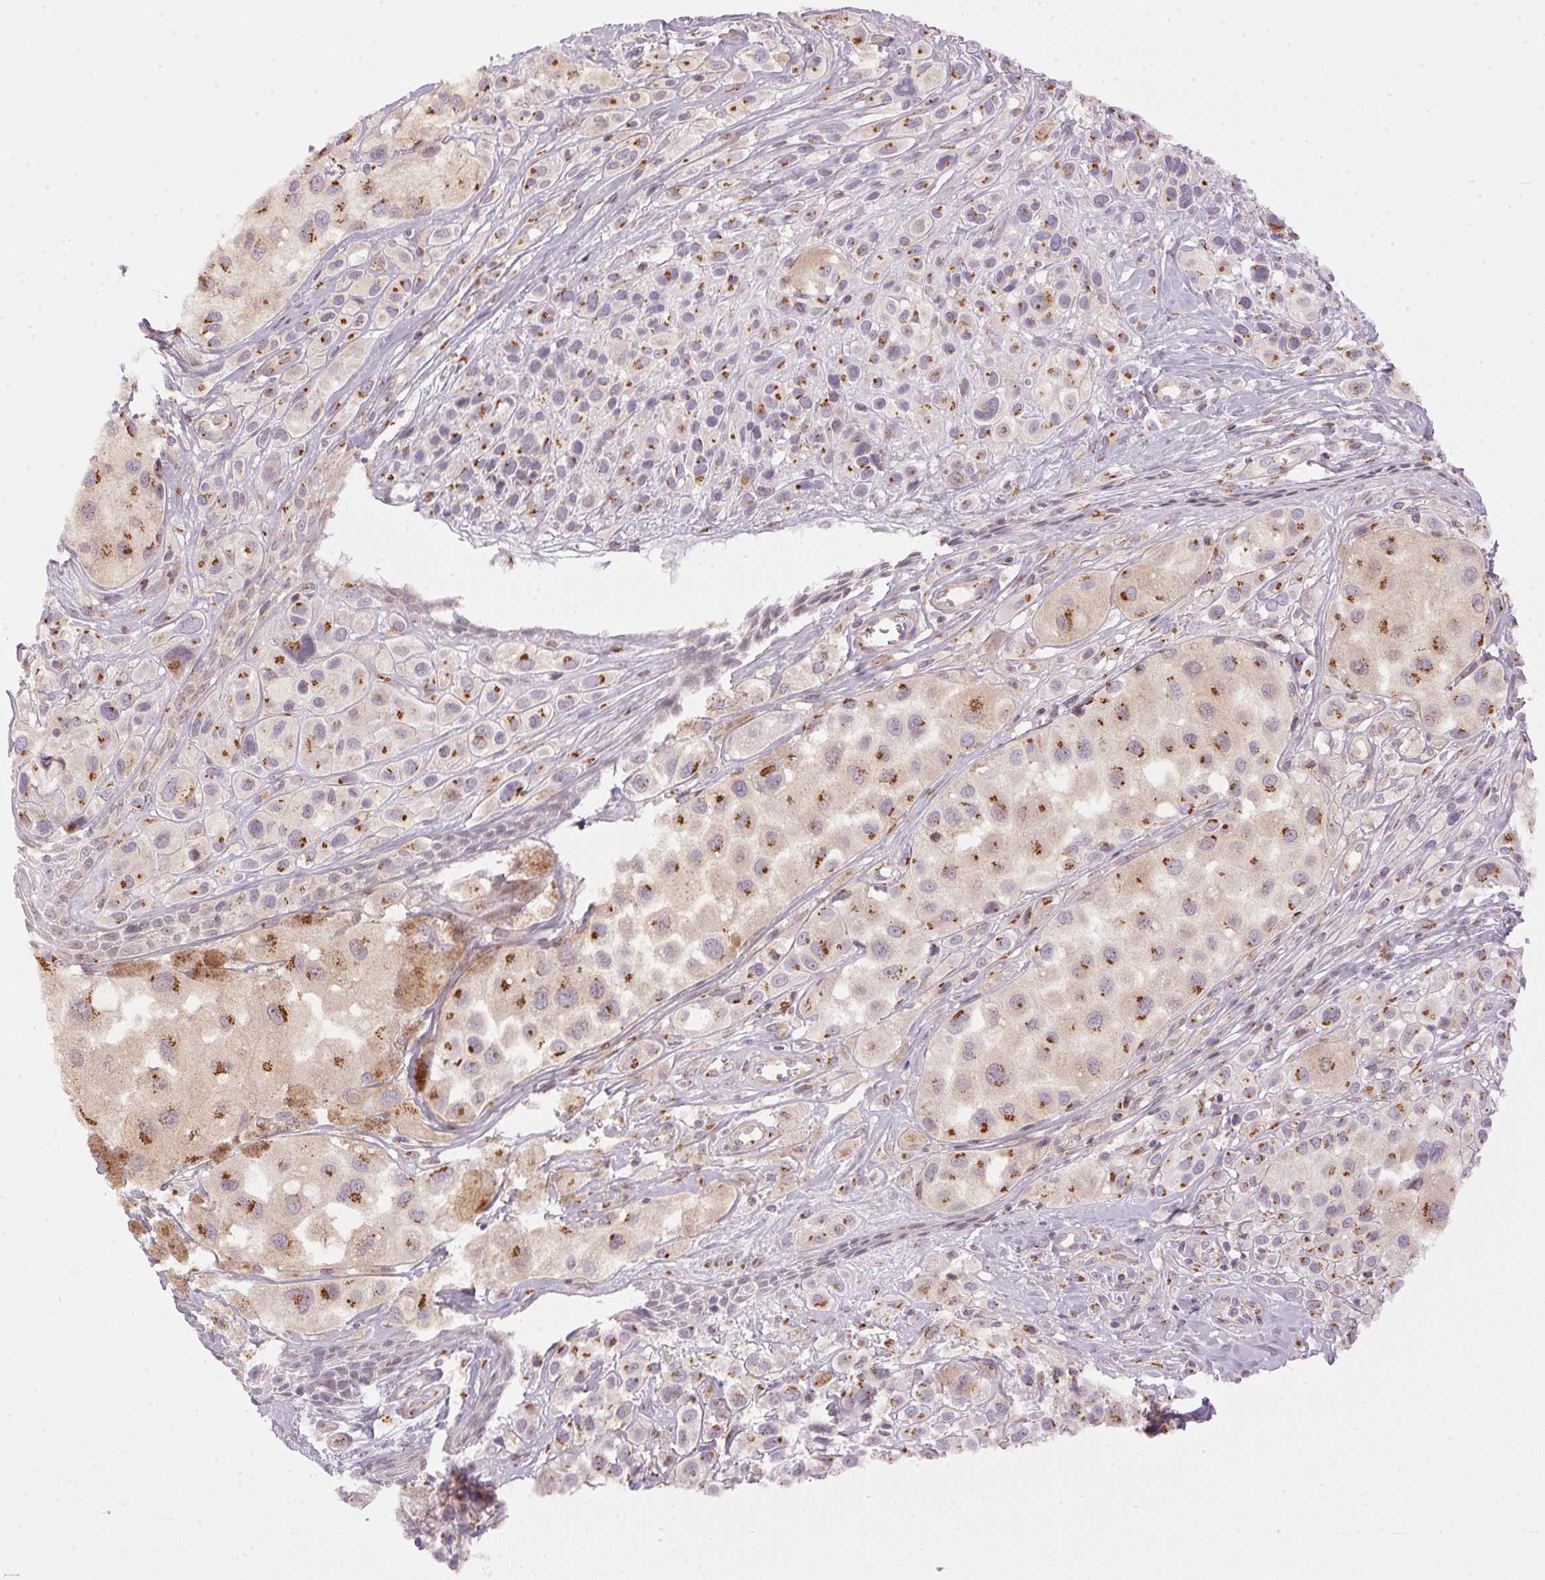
{"staining": {"intensity": "moderate", "quantity": "25%-75%", "location": "cytoplasmic/membranous"}, "tissue": "melanoma", "cell_type": "Tumor cells", "image_type": "cancer", "snomed": [{"axis": "morphology", "description": "Malignant melanoma, NOS"}, {"axis": "topography", "description": "Skin"}], "caption": "Immunohistochemical staining of malignant melanoma reveals moderate cytoplasmic/membranous protein positivity in about 25%-75% of tumor cells.", "gene": "GOLPH3", "patient": {"sex": "male", "age": 77}}